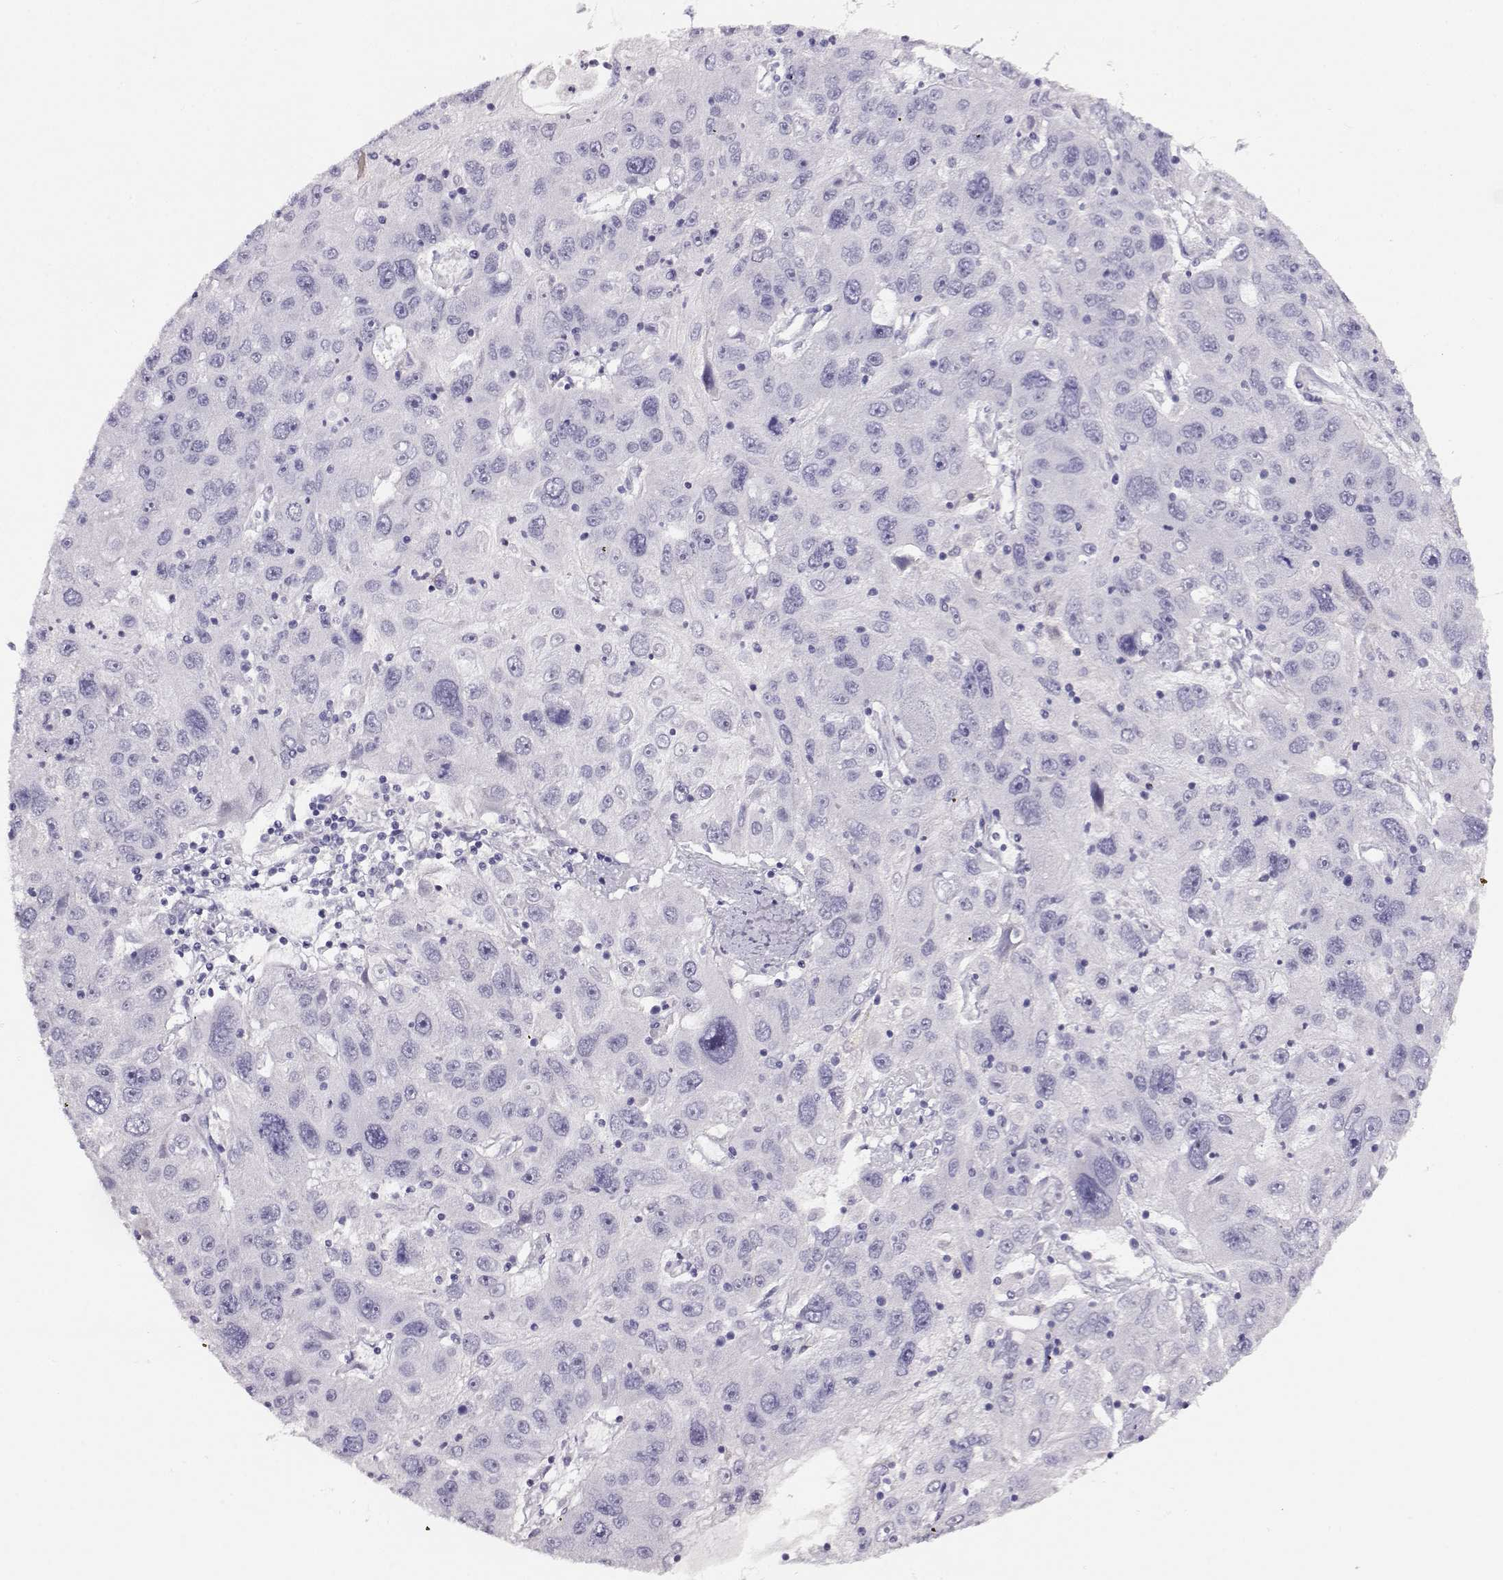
{"staining": {"intensity": "negative", "quantity": "none", "location": "none"}, "tissue": "stomach cancer", "cell_type": "Tumor cells", "image_type": "cancer", "snomed": [{"axis": "morphology", "description": "Adenocarcinoma, NOS"}, {"axis": "topography", "description": "Stomach"}], "caption": "A photomicrograph of human stomach cancer (adenocarcinoma) is negative for staining in tumor cells.", "gene": "RBM44", "patient": {"sex": "male", "age": 56}}